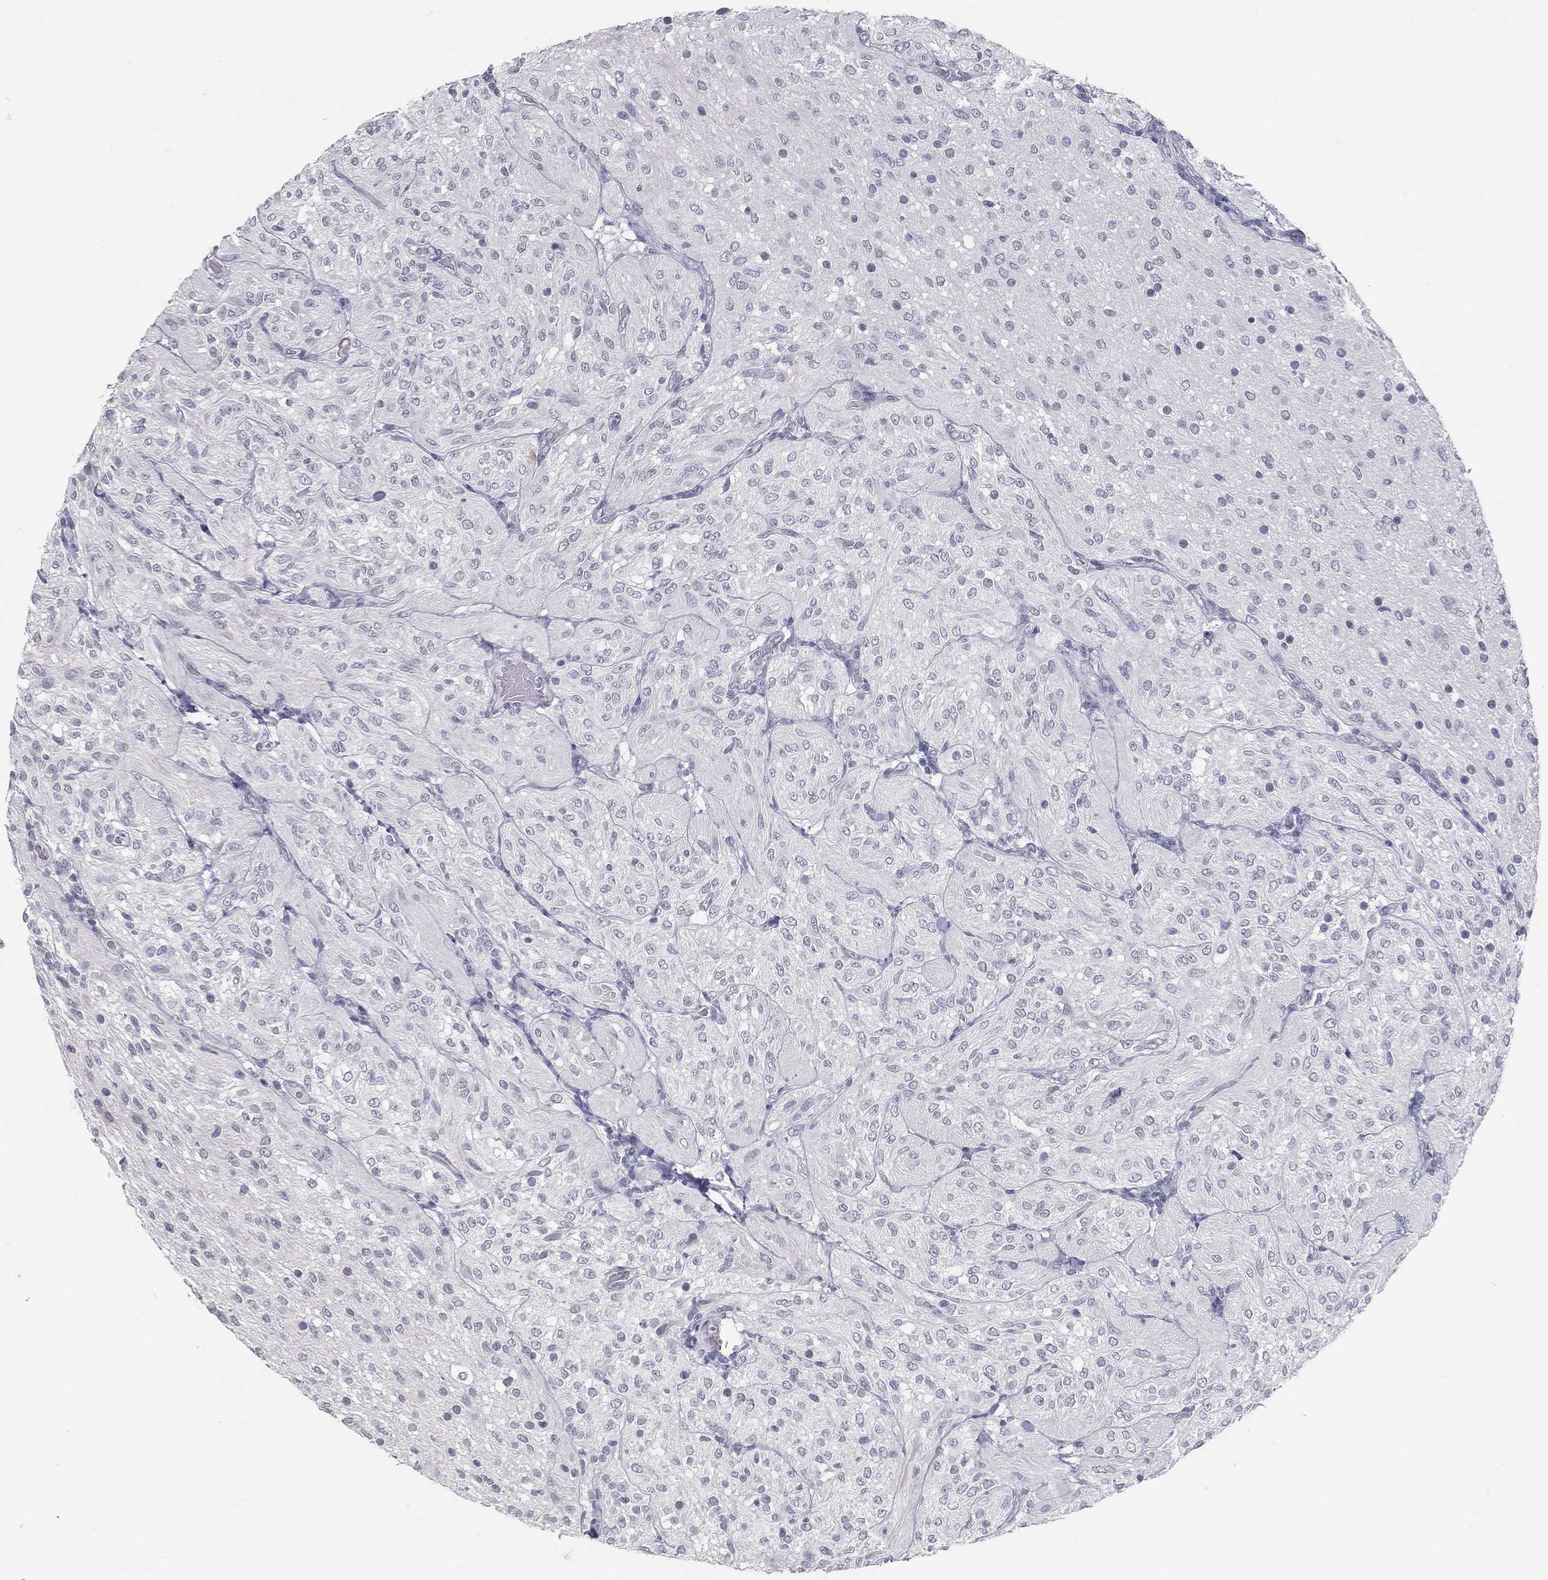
{"staining": {"intensity": "negative", "quantity": "none", "location": "none"}, "tissue": "glioma", "cell_type": "Tumor cells", "image_type": "cancer", "snomed": [{"axis": "morphology", "description": "Glioma, malignant, Low grade"}, {"axis": "topography", "description": "Brain"}], "caption": "This photomicrograph is of low-grade glioma (malignant) stained with immunohistochemistry to label a protein in brown with the nuclei are counter-stained blue. There is no staining in tumor cells.", "gene": "ACE2", "patient": {"sex": "male", "age": 3}}